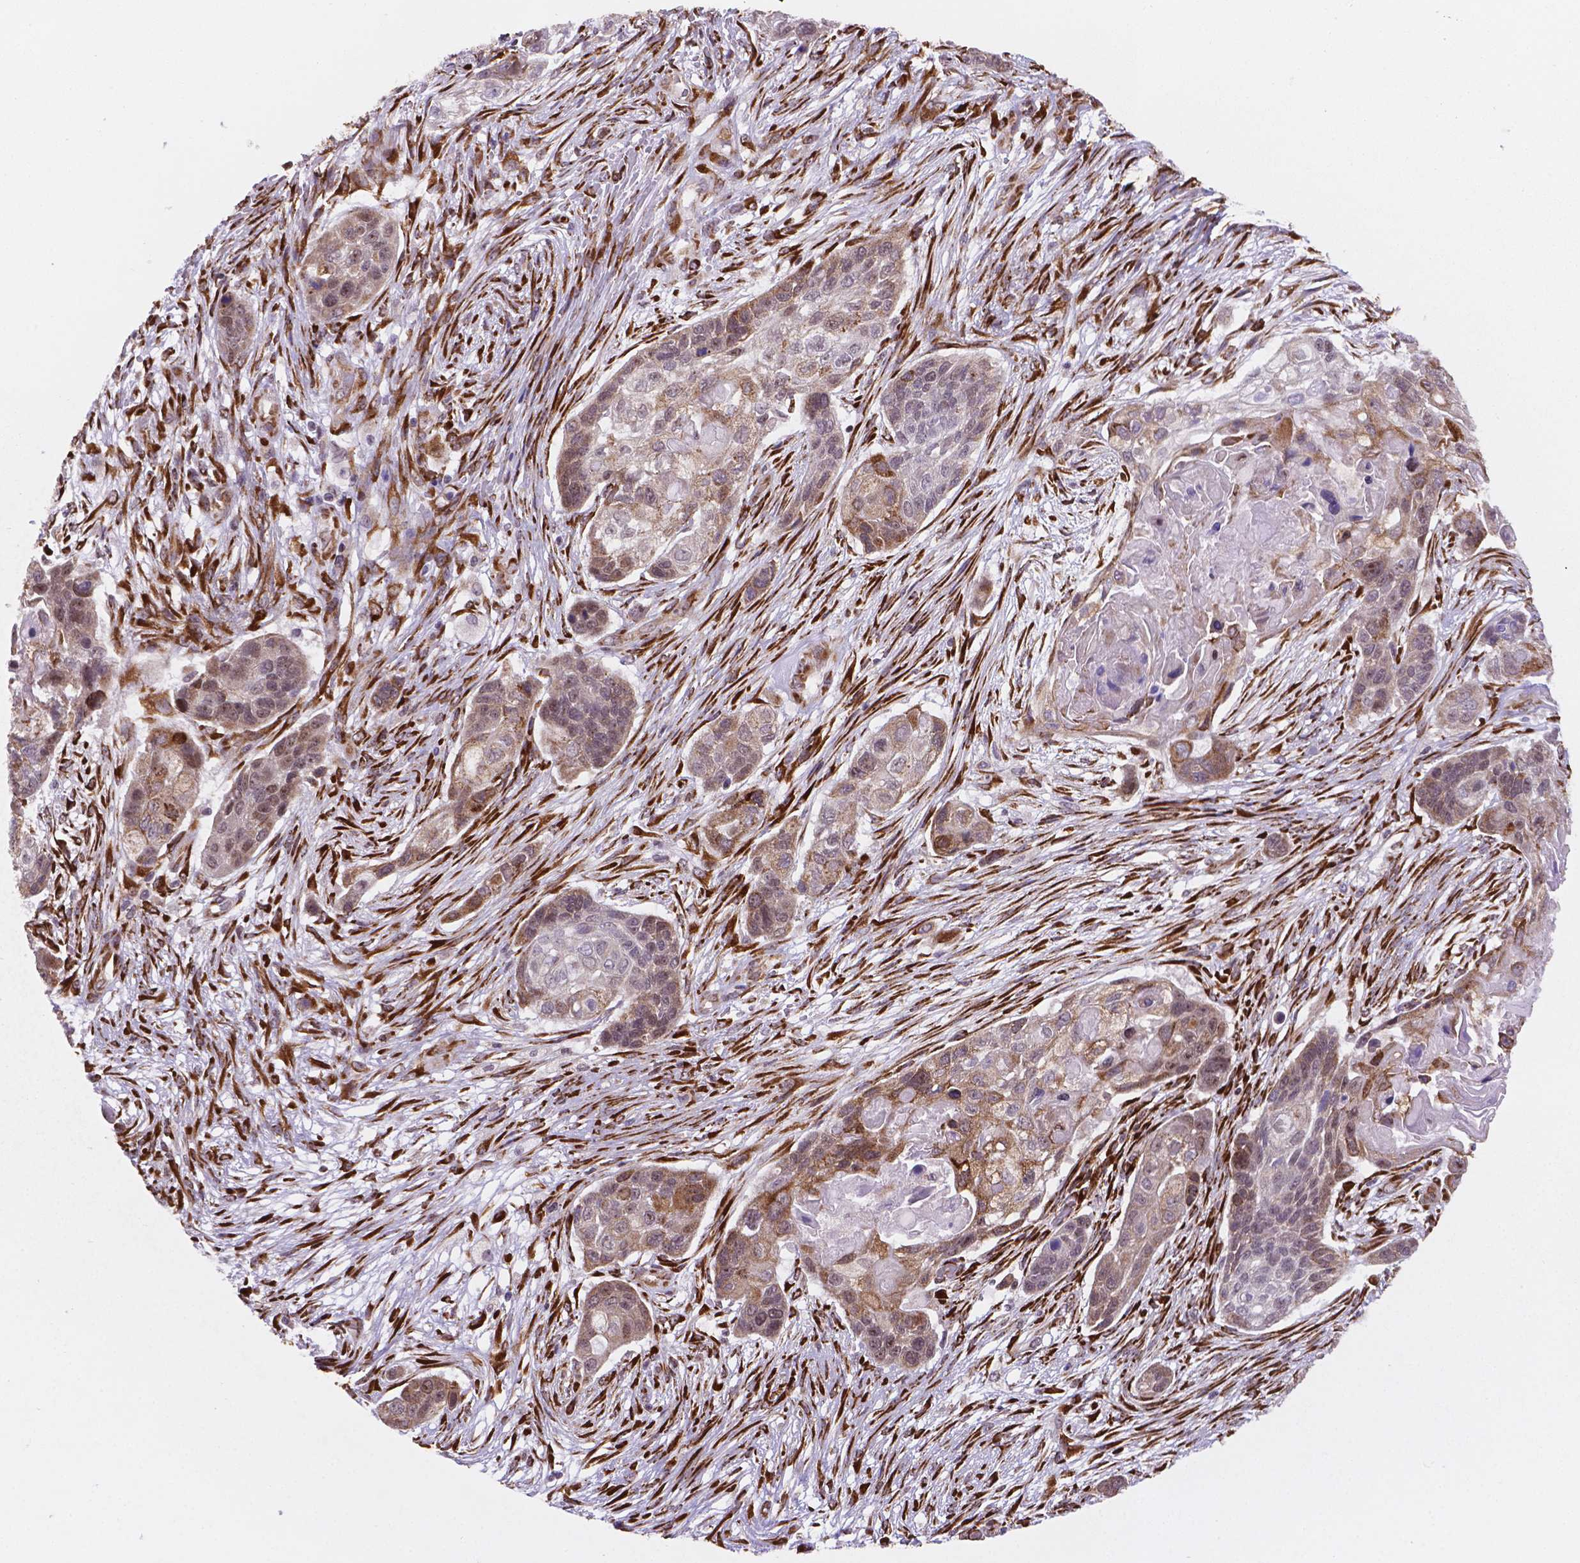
{"staining": {"intensity": "moderate", "quantity": "<25%", "location": "cytoplasmic/membranous"}, "tissue": "lung cancer", "cell_type": "Tumor cells", "image_type": "cancer", "snomed": [{"axis": "morphology", "description": "Squamous cell carcinoma, NOS"}, {"axis": "topography", "description": "Lung"}], "caption": "IHC of lung squamous cell carcinoma shows low levels of moderate cytoplasmic/membranous positivity in approximately <25% of tumor cells. The protein is stained brown, and the nuclei are stained in blue (DAB (3,3'-diaminobenzidine) IHC with brightfield microscopy, high magnification).", "gene": "FNIP1", "patient": {"sex": "male", "age": 69}}